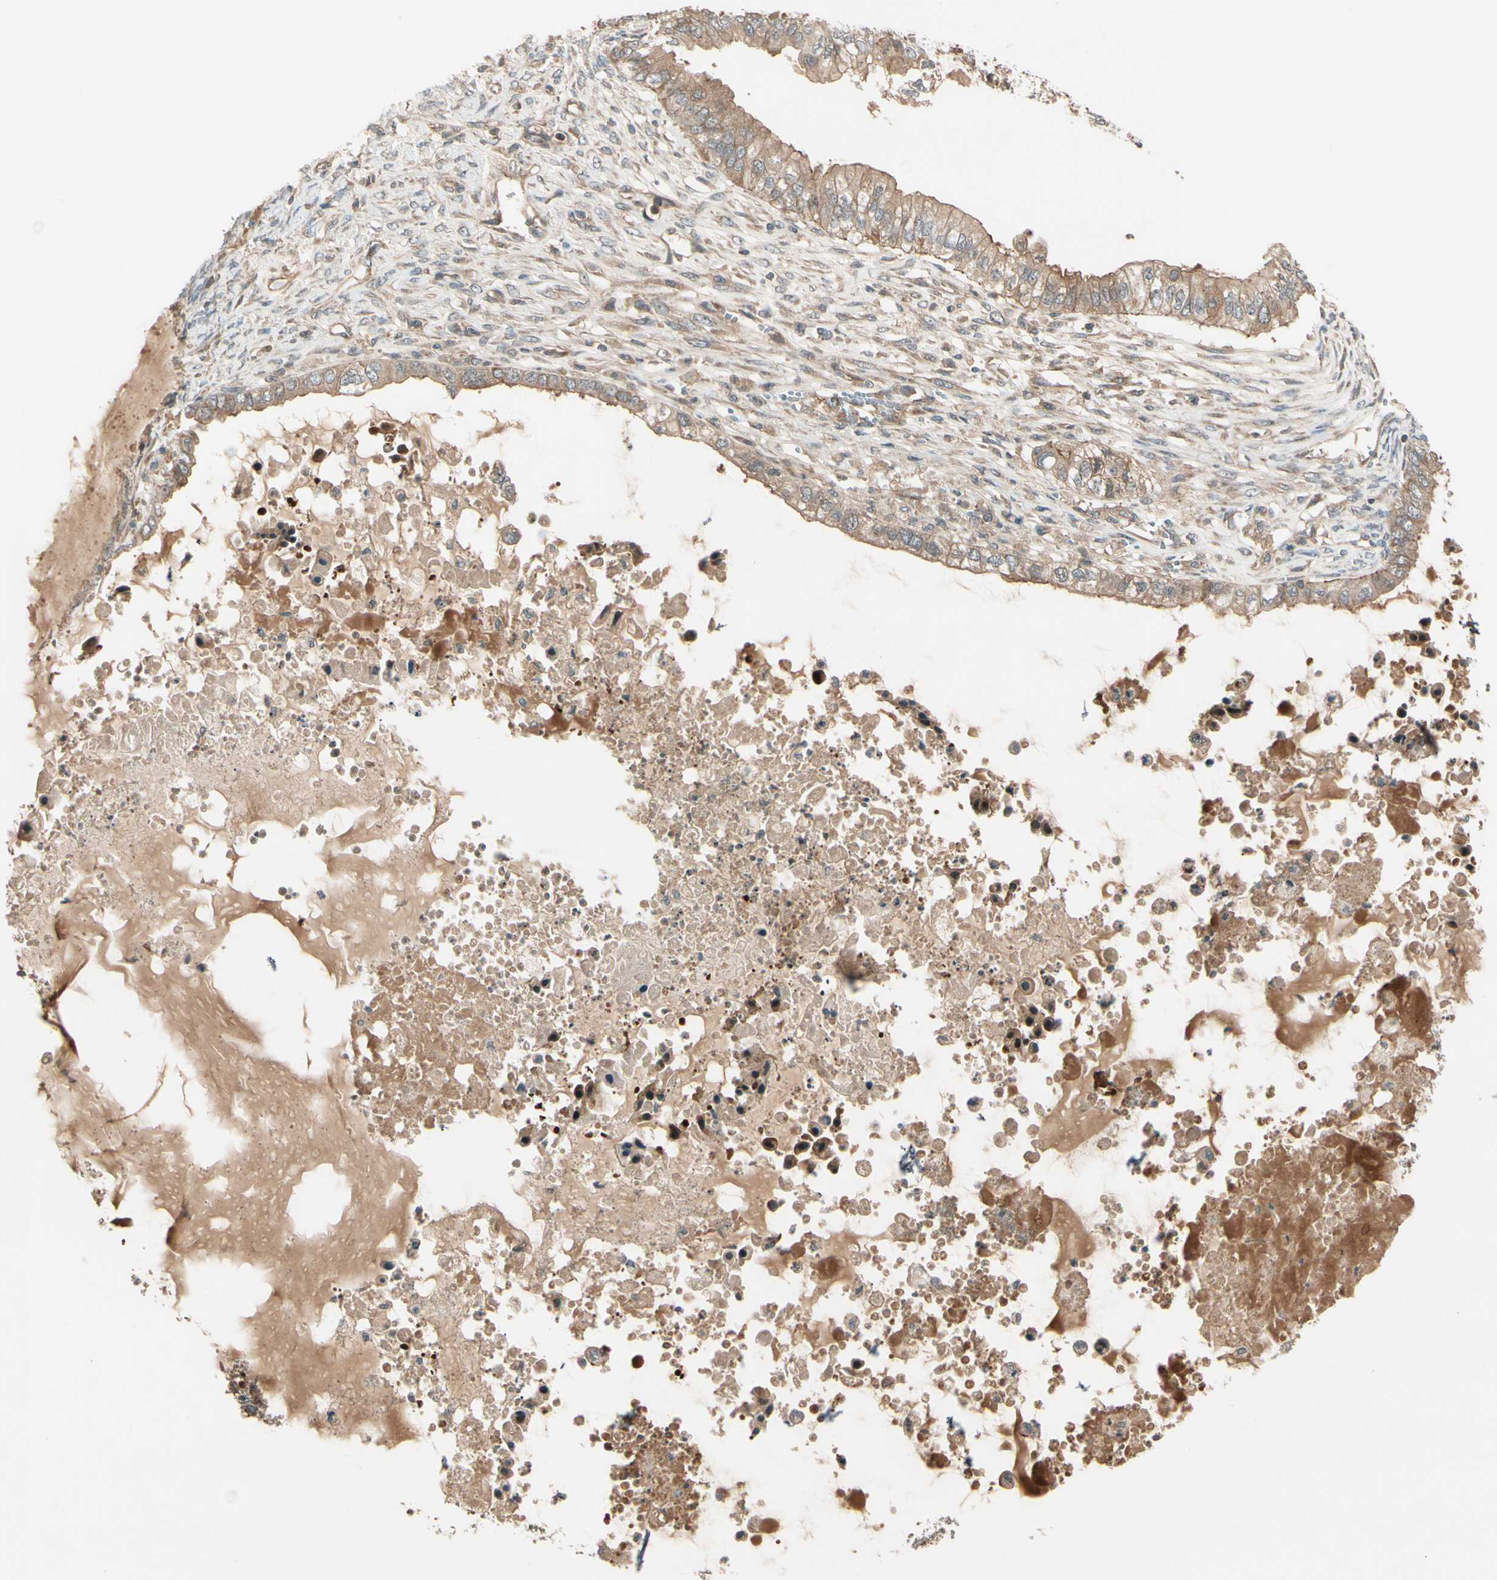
{"staining": {"intensity": "moderate", "quantity": ">75%", "location": "cytoplasmic/membranous"}, "tissue": "ovarian cancer", "cell_type": "Tumor cells", "image_type": "cancer", "snomed": [{"axis": "morphology", "description": "Cystadenocarcinoma, mucinous, NOS"}, {"axis": "topography", "description": "Ovary"}], "caption": "Protein staining of ovarian mucinous cystadenocarcinoma tissue reveals moderate cytoplasmic/membranous positivity in approximately >75% of tumor cells.", "gene": "ACVR1C", "patient": {"sex": "female", "age": 80}}